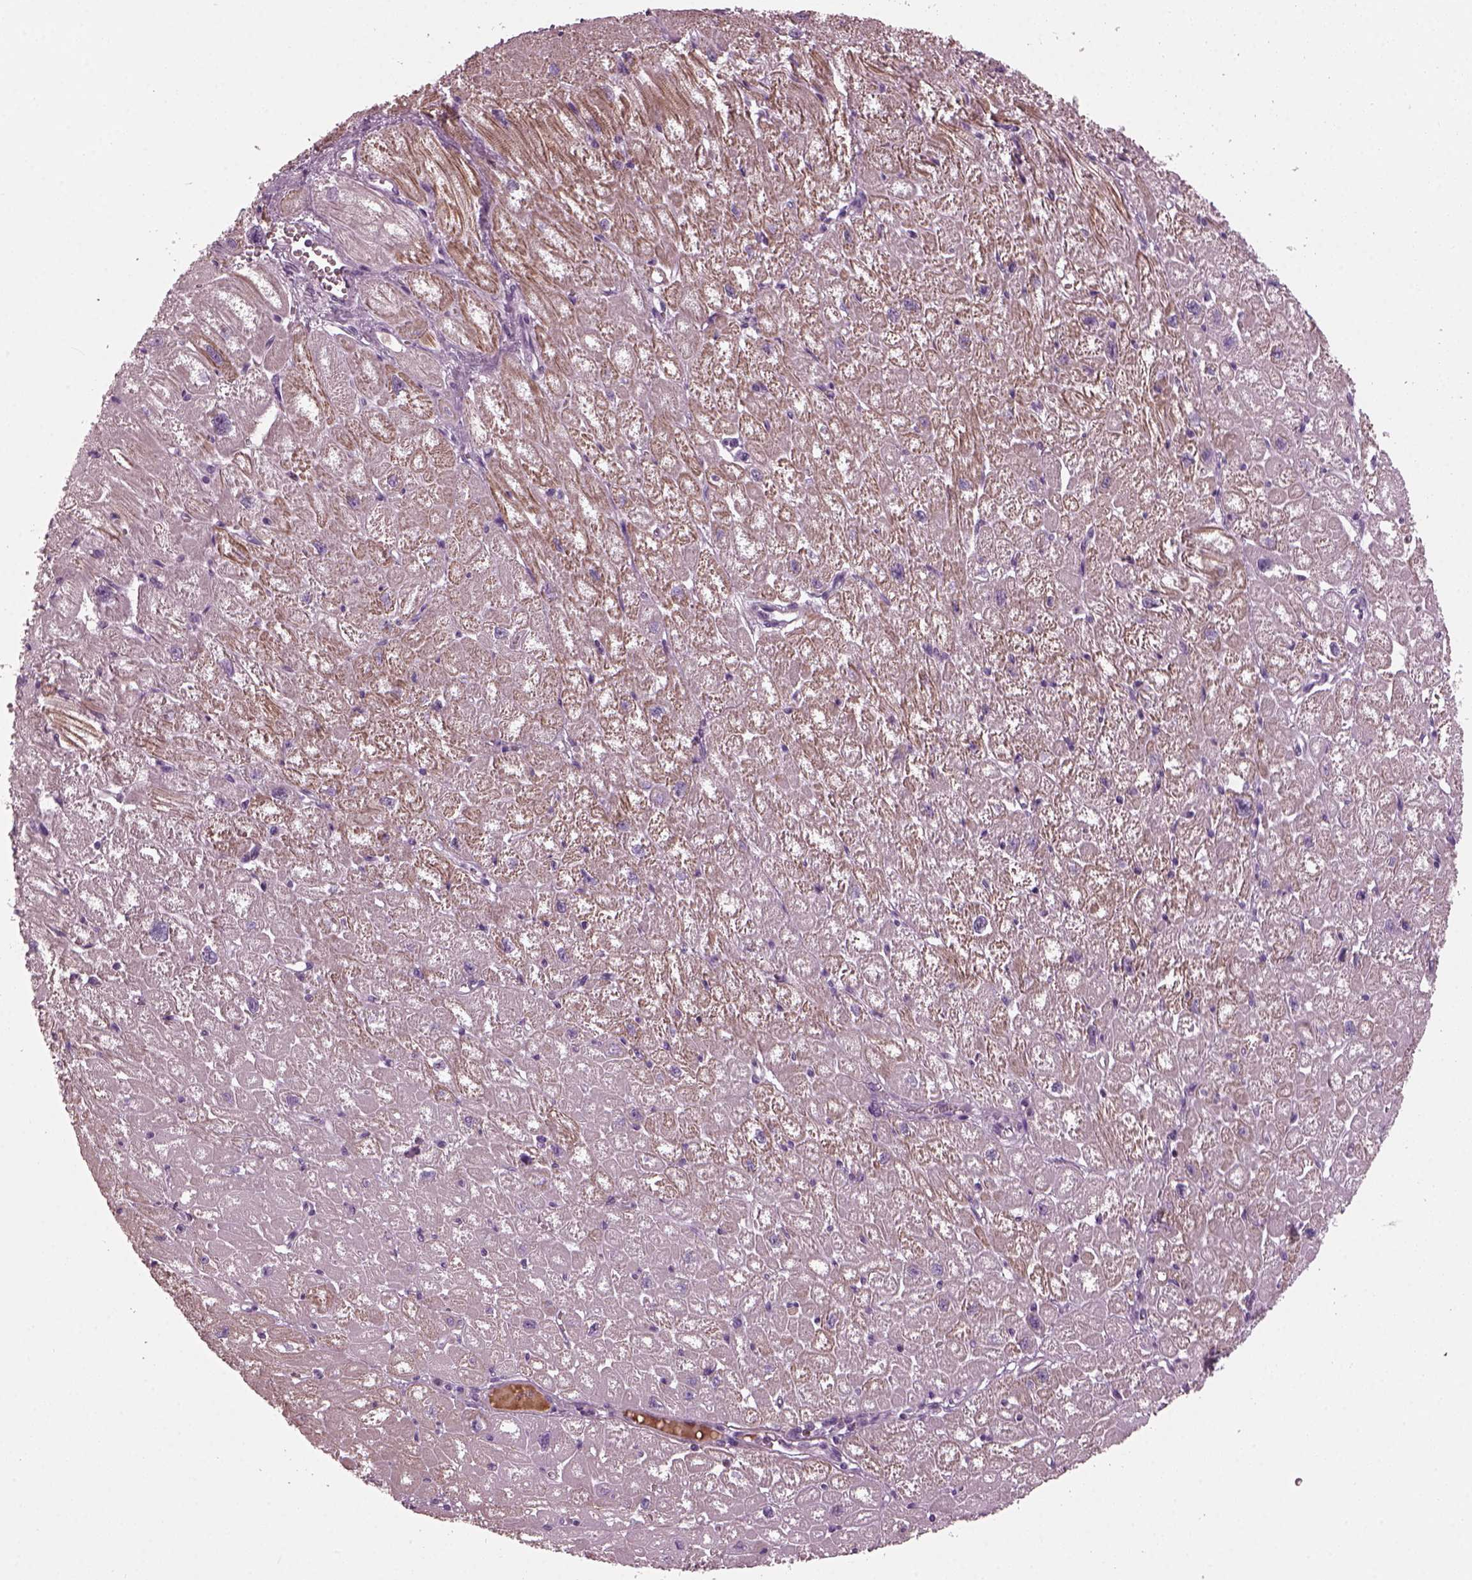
{"staining": {"intensity": "weak", "quantity": "<25%", "location": "cytoplasmic/membranous"}, "tissue": "heart muscle", "cell_type": "Cardiomyocytes", "image_type": "normal", "snomed": [{"axis": "morphology", "description": "Normal tissue, NOS"}, {"axis": "topography", "description": "Heart"}], "caption": "Immunohistochemistry (IHC) image of normal heart muscle stained for a protein (brown), which shows no staining in cardiomyocytes. (Stains: DAB immunohistochemistry with hematoxylin counter stain, Microscopy: brightfield microscopy at high magnification).", "gene": "DPYSL5", "patient": {"sex": "male", "age": 61}}